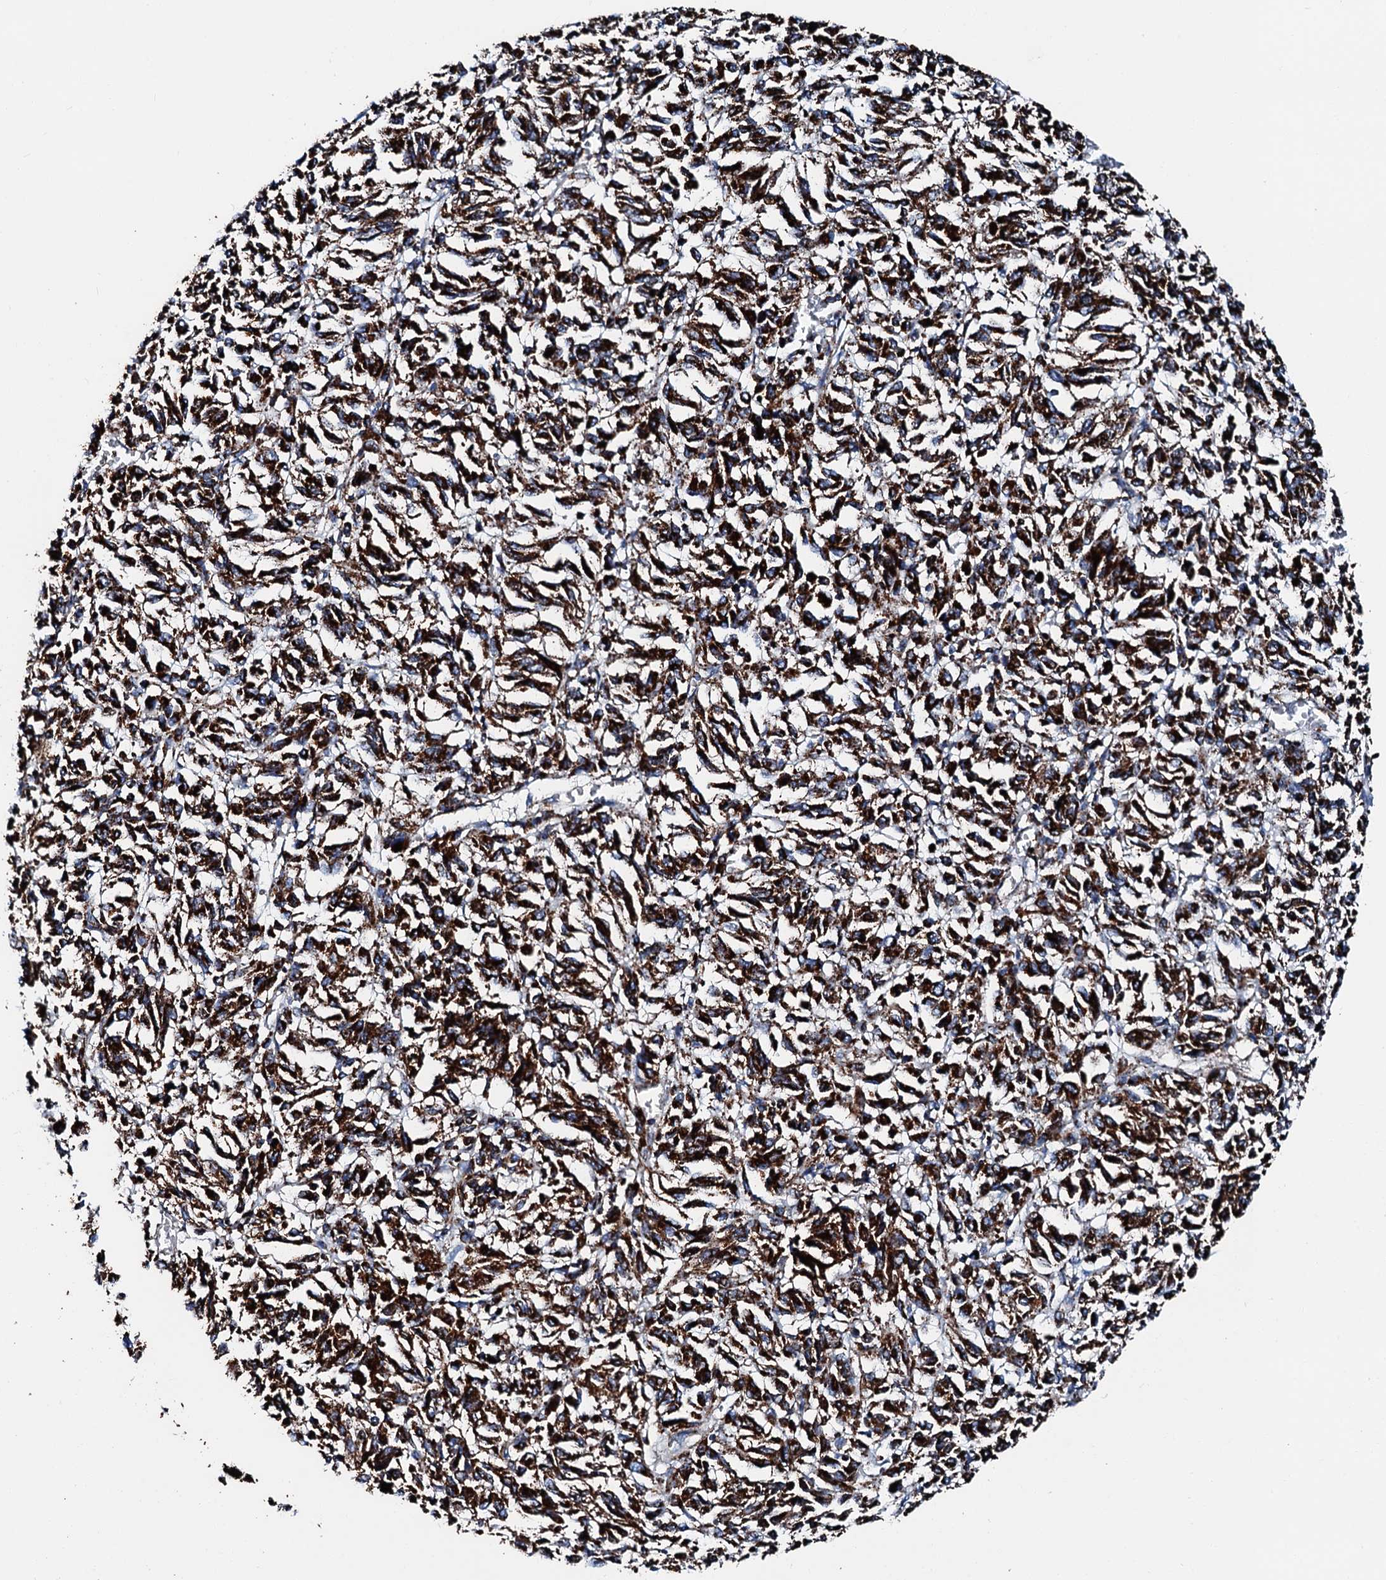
{"staining": {"intensity": "strong", "quantity": ">75%", "location": "cytoplasmic/membranous"}, "tissue": "melanoma", "cell_type": "Tumor cells", "image_type": "cancer", "snomed": [{"axis": "morphology", "description": "Malignant melanoma, Metastatic site"}, {"axis": "topography", "description": "Lung"}], "caption": "A high amount of strong cytoplasmic/membranous staining is appreciated in about >75% of tumor cells in malignant melanoma (metastatic site) tissue. Immunohistochemistry stains the protein of interest in brown and the nuclei are stained blue.", "gene": "HADH", "patient": {"sex": "male", "age": 64}}